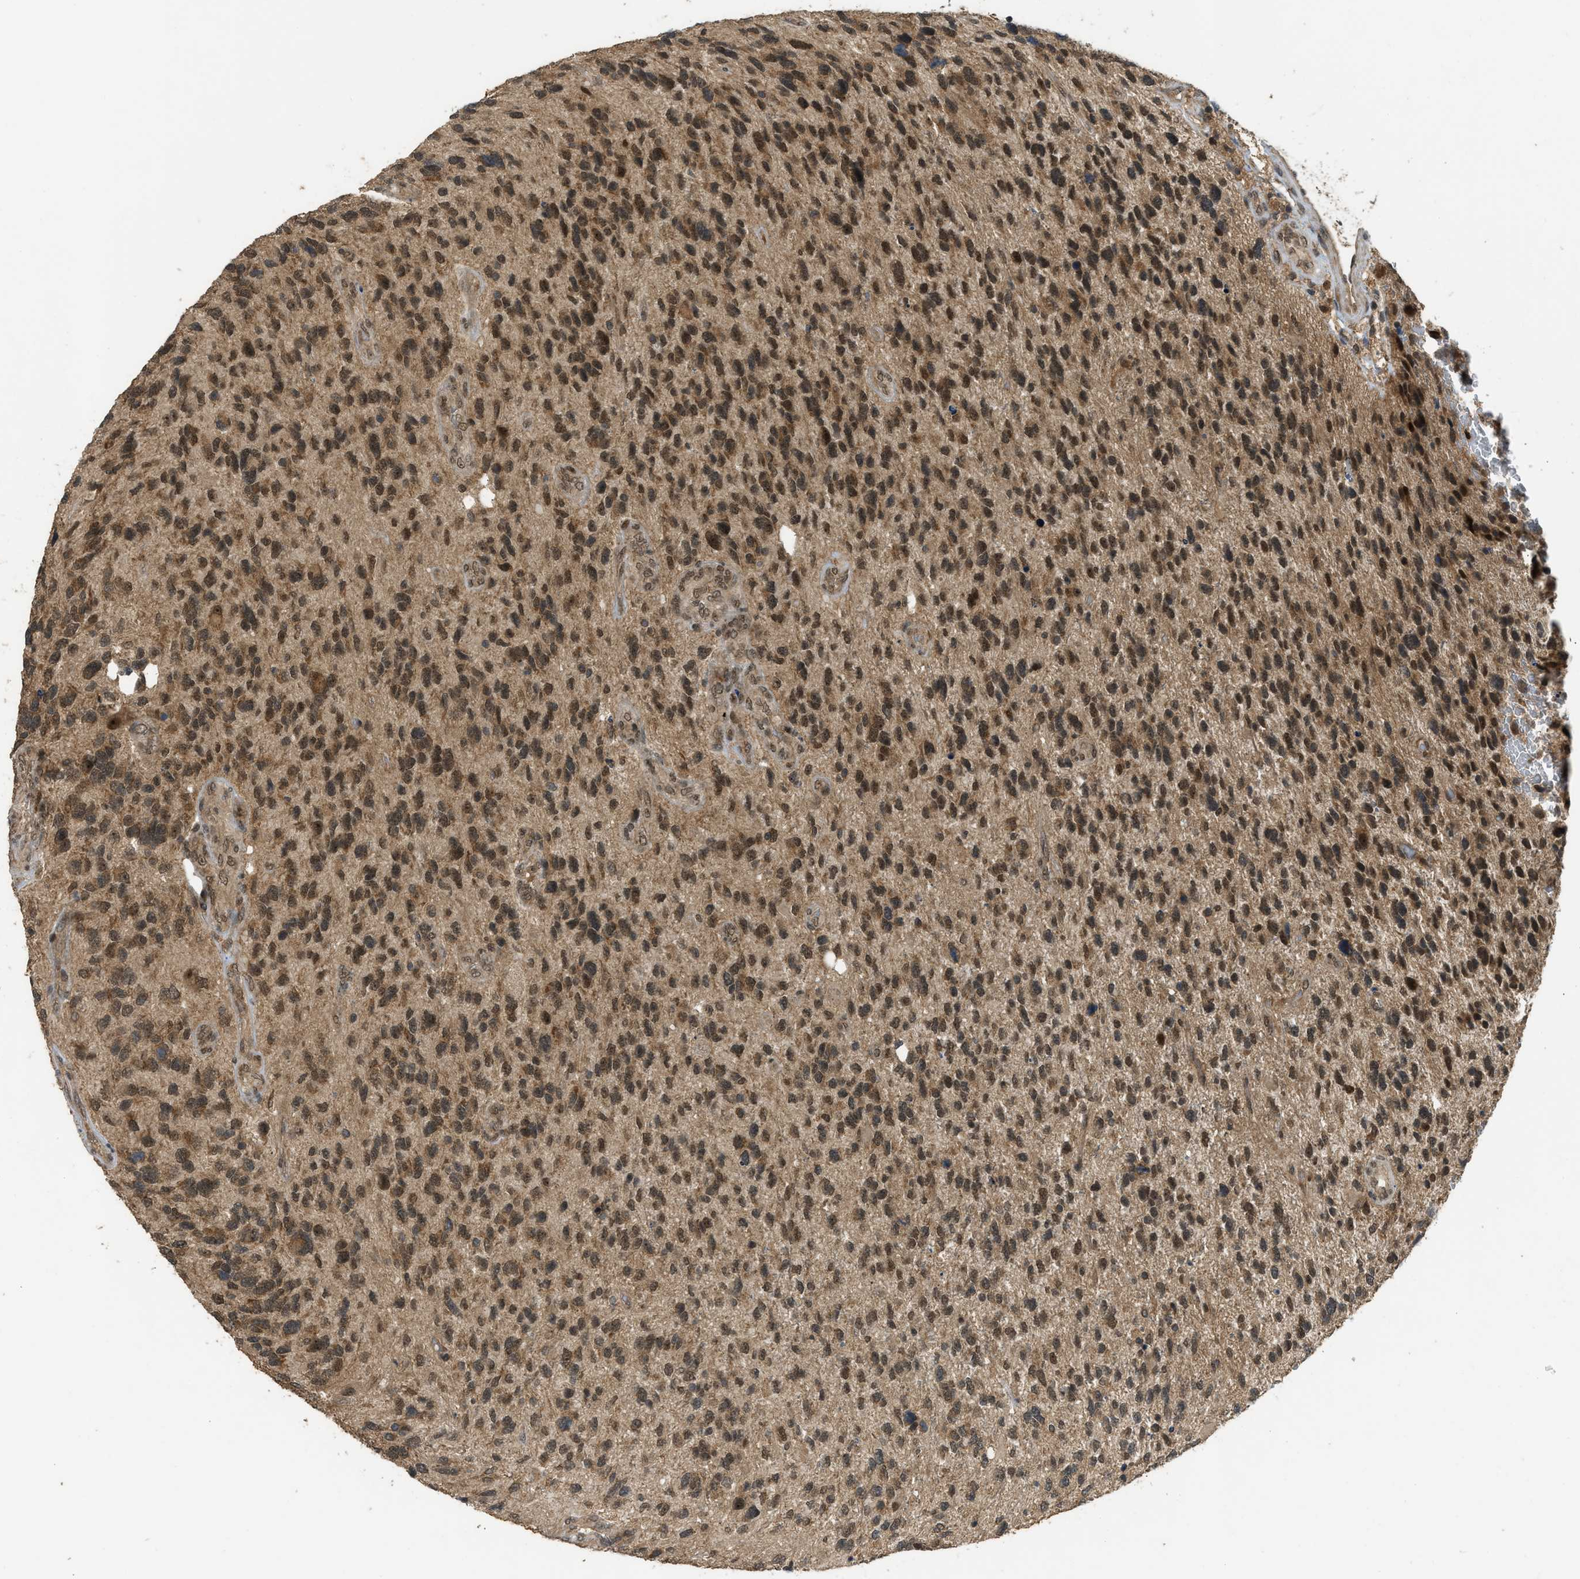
{"staining": {"intensity": "moderate", "quantity": ">75%", "location": "cytoplasmic/membranous,nuclear"}, "tissue": "glioma", "cell_type": "Tumor cells", "image_type": "cancer", "snomed": [{"axis": "morphology", "description": "Glioma, malignant, High grade"}, {"axis": "topography", "description": "Brain"}], "caption": "Immunohistochemical staining of high-grade glioma (malignant) displays medium levels of moderate cytoplasmic/membranous and nuclear protein expression in about >75% of tumor cells.", "gene": "GET1", "patient": {"sex": "female", "age": 58}}